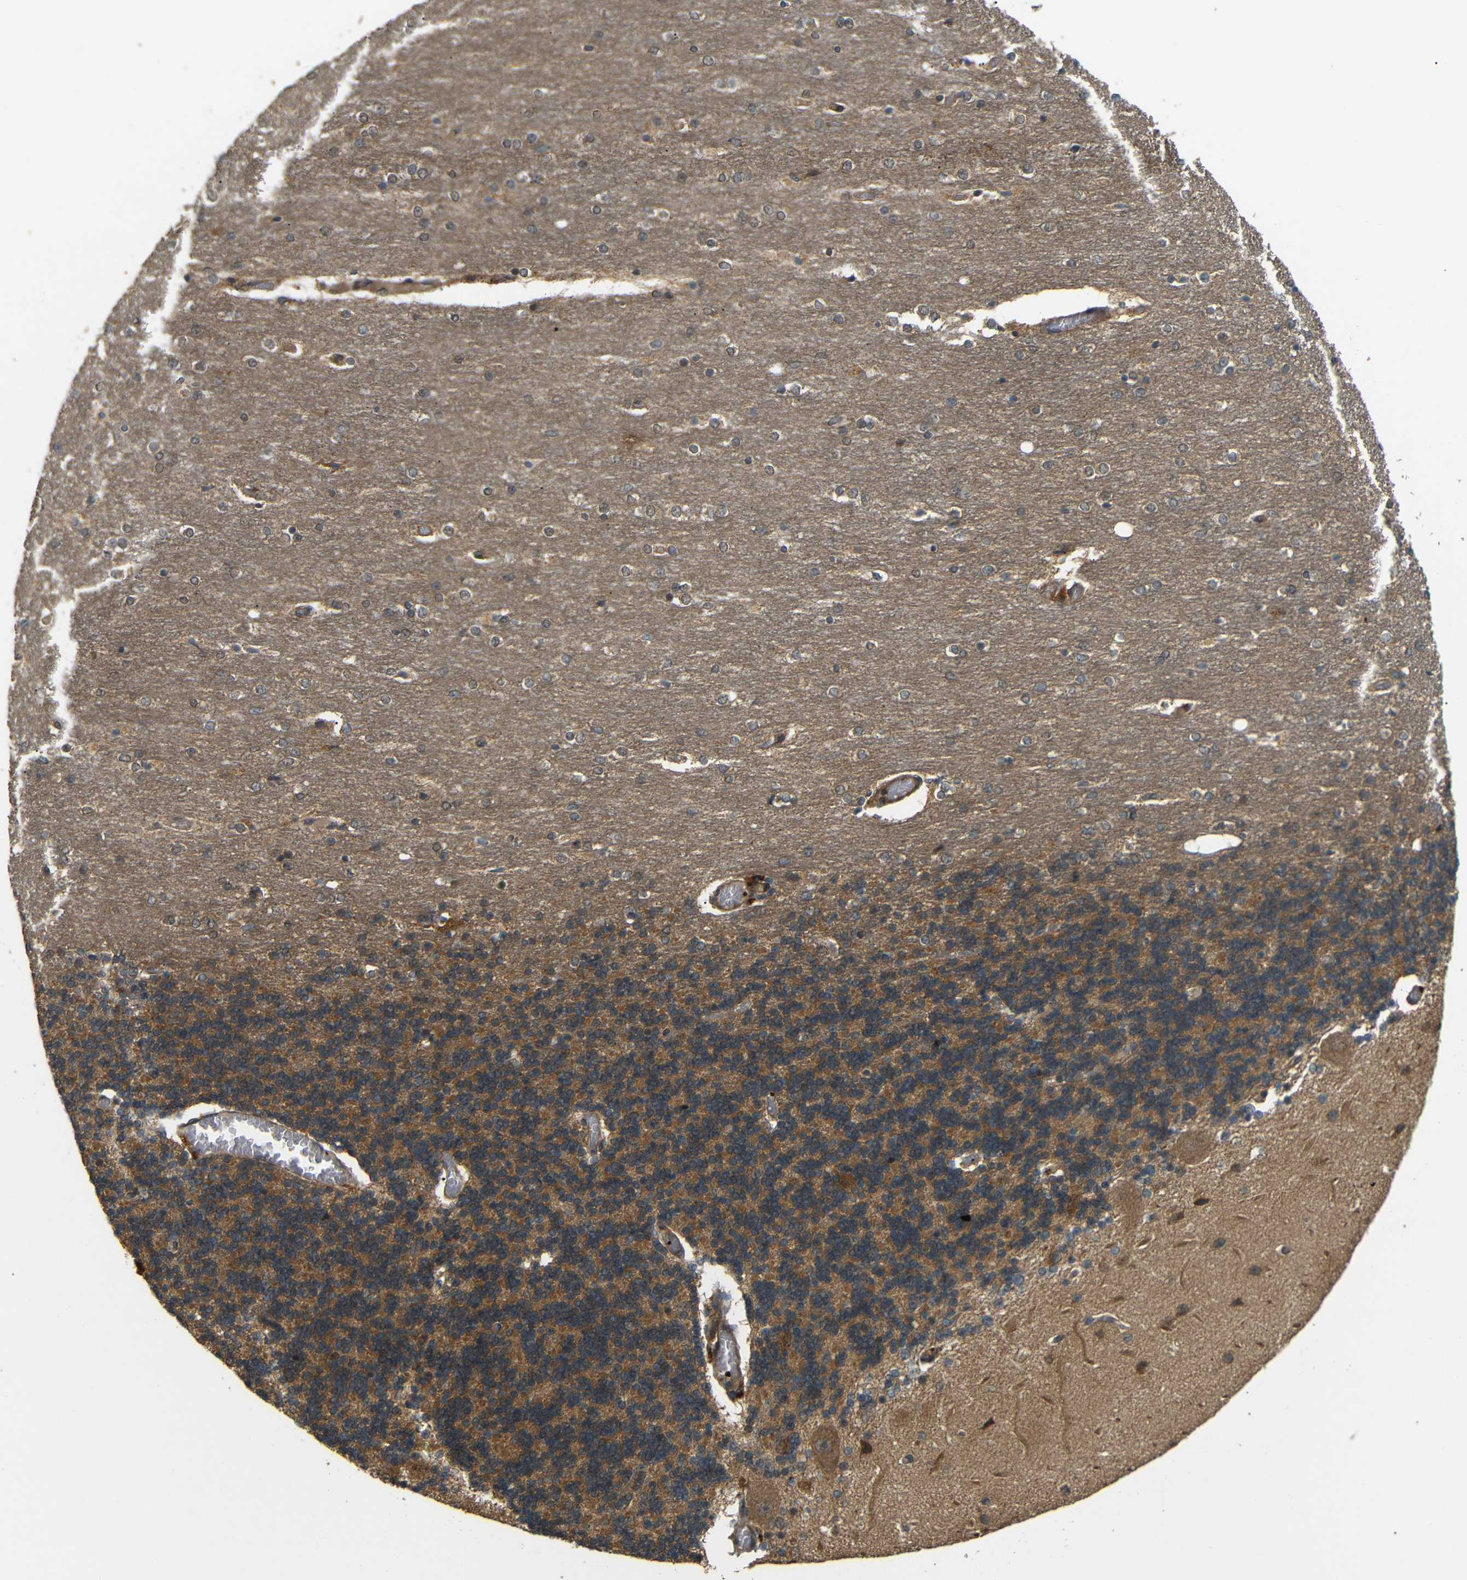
{"staining": {"intensity": "moderate", "quantity": ">75%", "location": "cytoplasmic/membranous"}, "tissue": "cerebellum", "cell_type": "Cells in granular layer", "image_type": "normal", "snomed": [{"axis": "morphology", "description": "Normal tissue, NOS"}, {"axis": "topography", "description": "Cerebellum"}], "caption": "Cerebellum stained with DAB immunohistochemistry (IHC) demonstrates medium levels of moderate cytoplasmic/membranous staining in approximately >75% of cells in granular layer.", "gene": "EPHB2", "patient": {"sex": "female", "age": 54}}